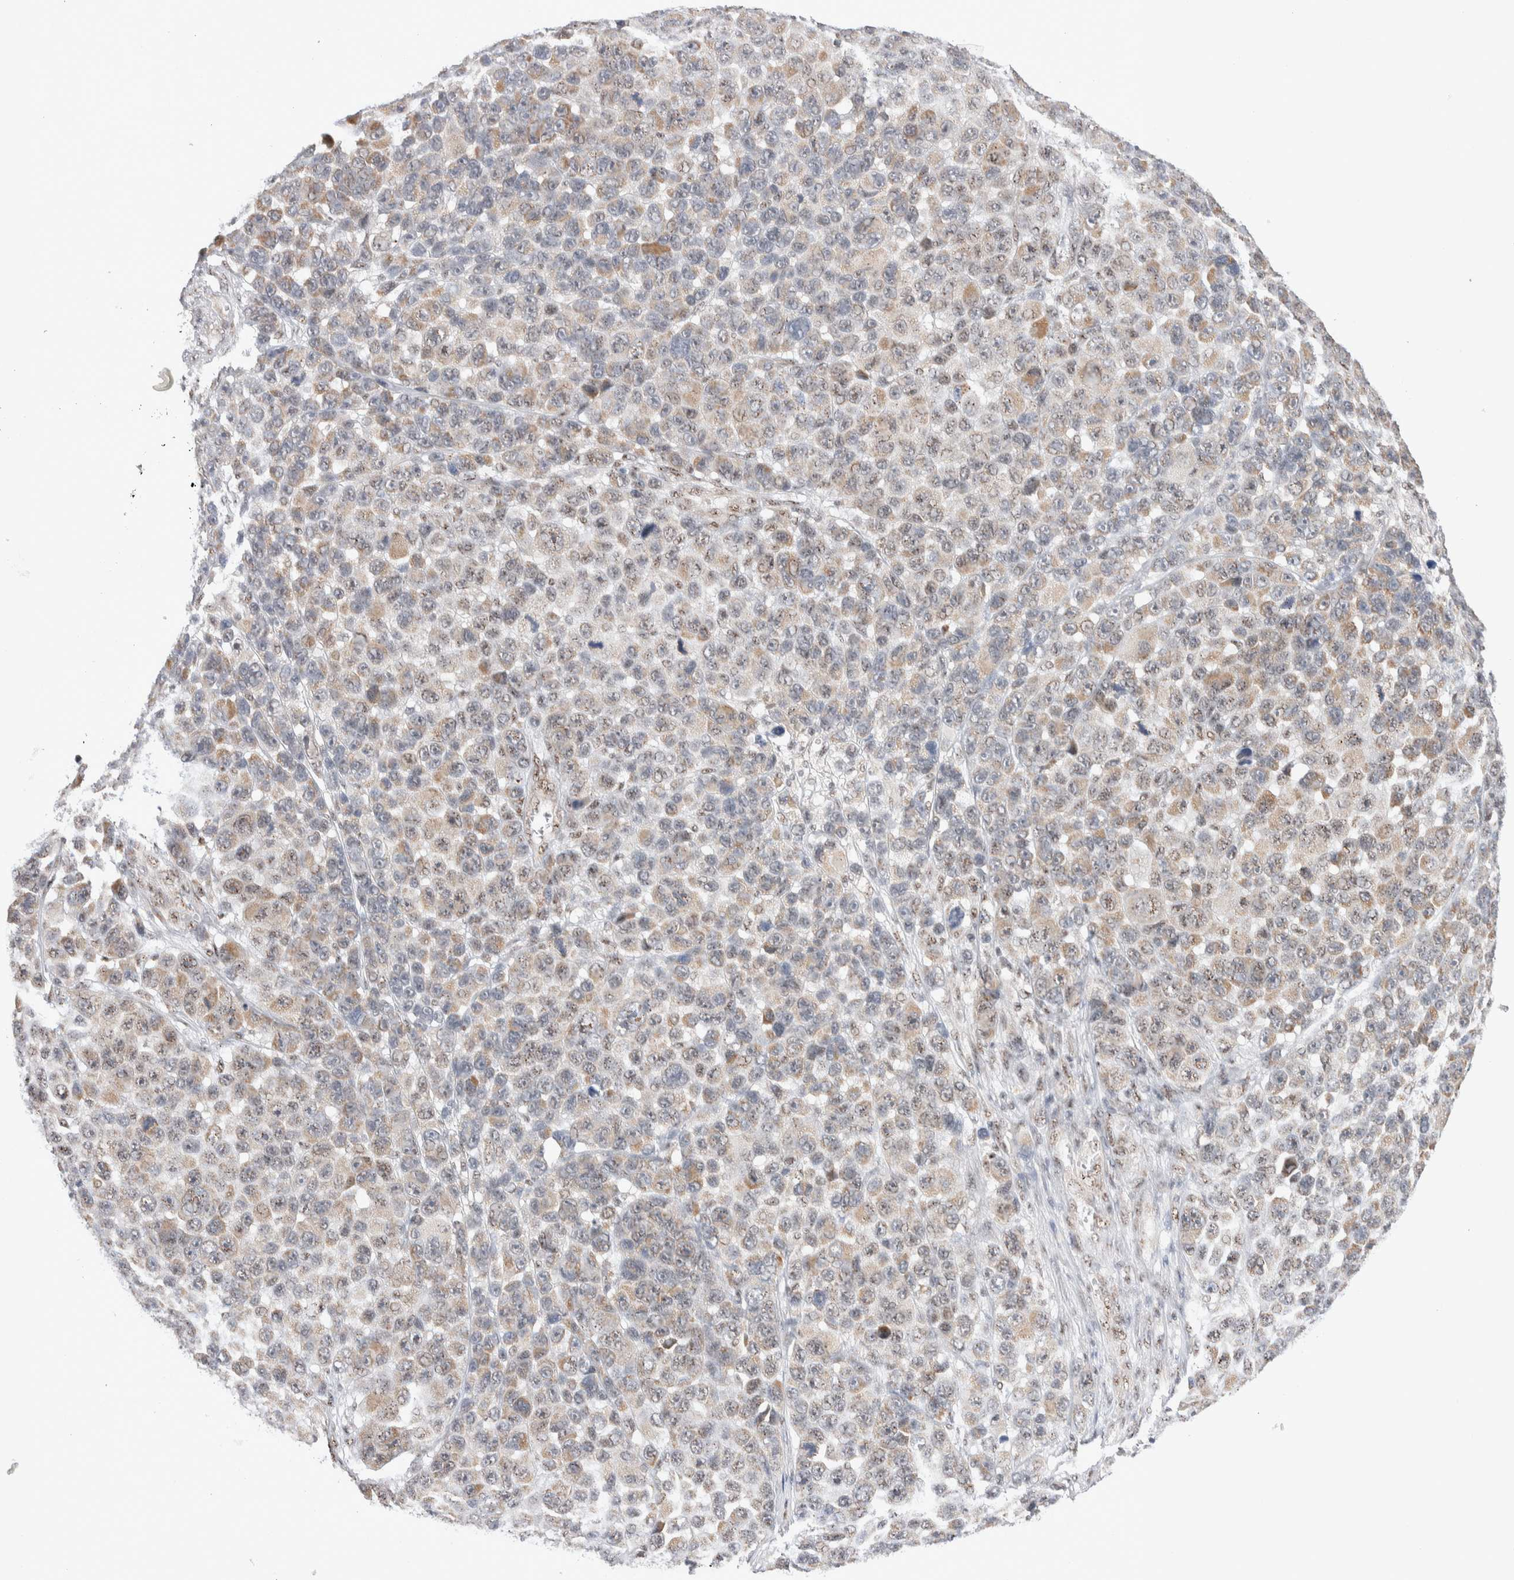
{"staining": {"intensity": "weak", "quantity": "25%-75%", "location": "cytoplasmic/membranous,nuclear"}, "tissue": "melanoma", "cell_type": "Tumor cells", "image_type": "cancer", "snomed": [{"axis": "morphology", "description": "Malignant melanoma, NOS"}, {"axis": "topography", "description": "Skin"}], "caption": "Immunohistochemistry (IHC) (DAB) staining of human melanoma displays weak cytoplasmic/membranous and nuclear protein expression in about 25%-75% of tumor cells.", "gene": "ZNF695", "patient": {"sex": "male", "age": 53}}